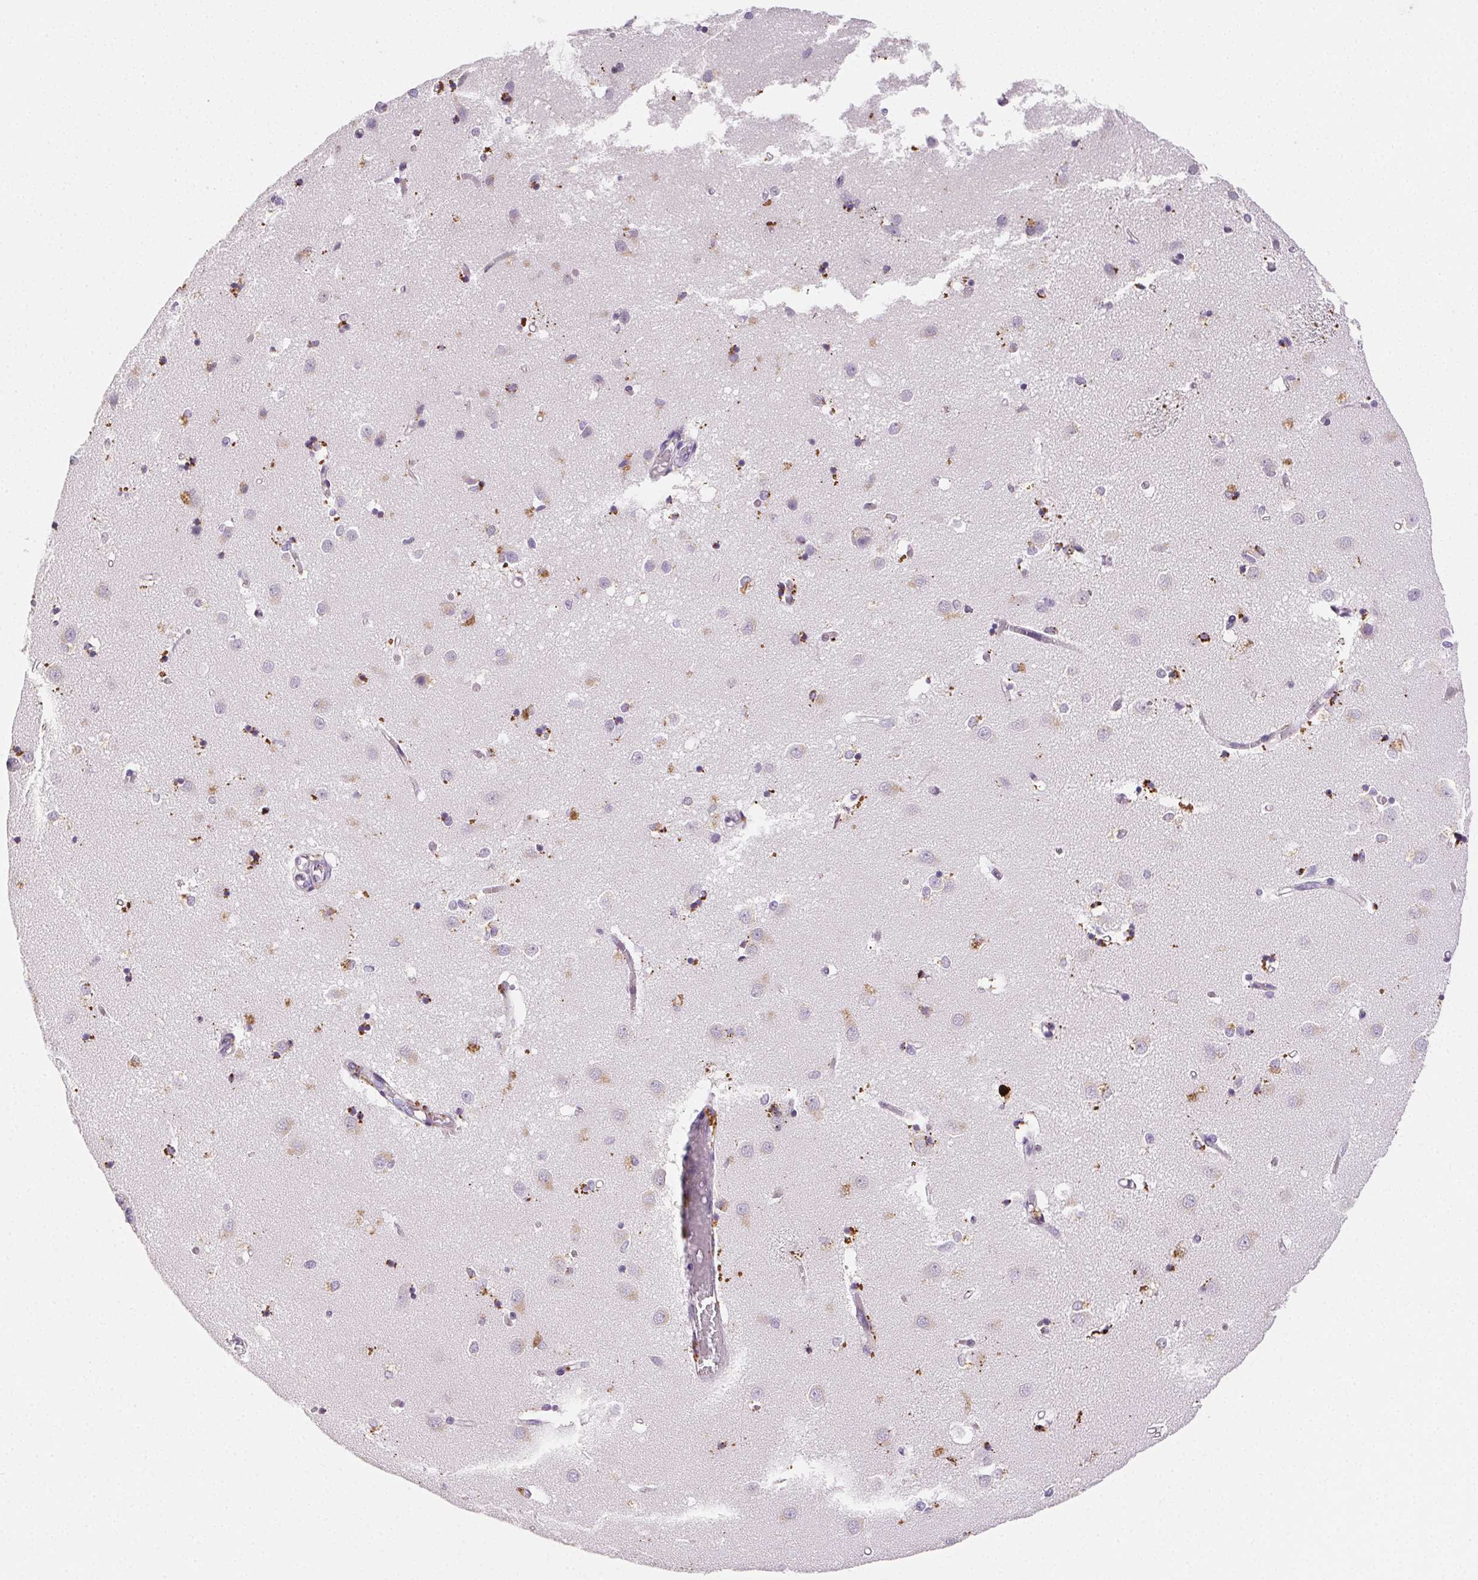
{"staining": {"intensity": "moderate", "quantity": "<25%", "location": "cytoplasmic/membranous"}, "tissue": "caudate", "cell_type": "Glial cells", "image_type": "normal", "snomed": [{"axis": "morphology", "description": "Normal tissue, NOS"}, {"axis": "topography", "description": "Lateral ventricle wall"}], "caption": "The image displays a brown stain indicating the presence of a protein in the cytoplasmic/membranous of glial cells in caudate.", "gene": "LIPA", "patient": {"sex": "male", "age": 54}}